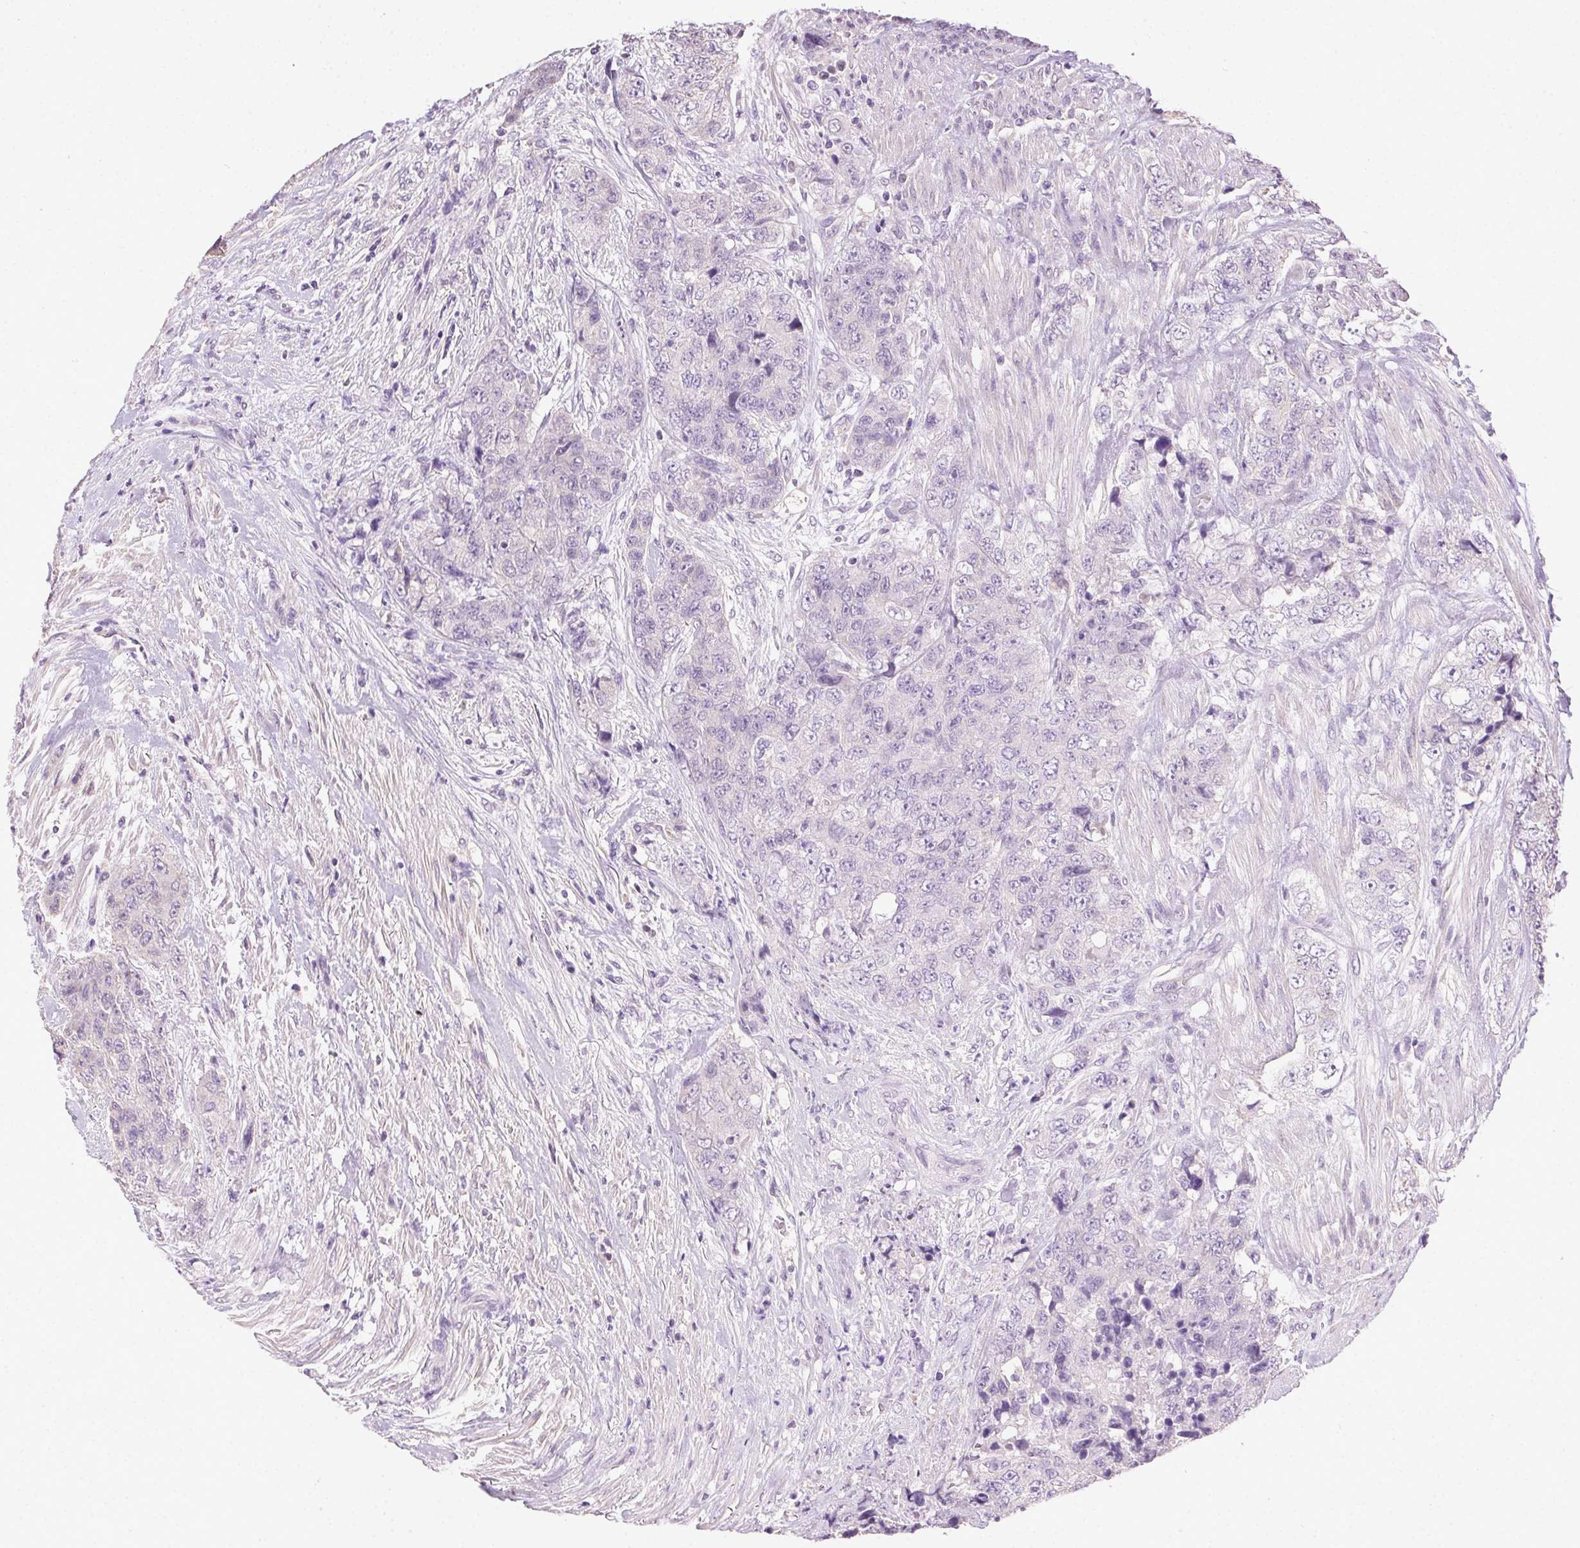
{"staining": {"intensity": "negative", "quantity": "none", "location": "none"}, "tissue": "urothelial cancer", "cell_type": "Tumor cells", "image_type": "cancer", "snomed": [{"axis": "morphology", "description": "Urothelial carcinoma, High grade"}, {"axis": "topography", "description": "Urinary bladder"}], "caption": "A high-resolution image shows IHC staining of urothelial cancer, which shows no significant staining in tumor cells. Nuclei are stained in blue.", "gene": "SYCE2", "patient": {"sex": "female", "age": 78}}